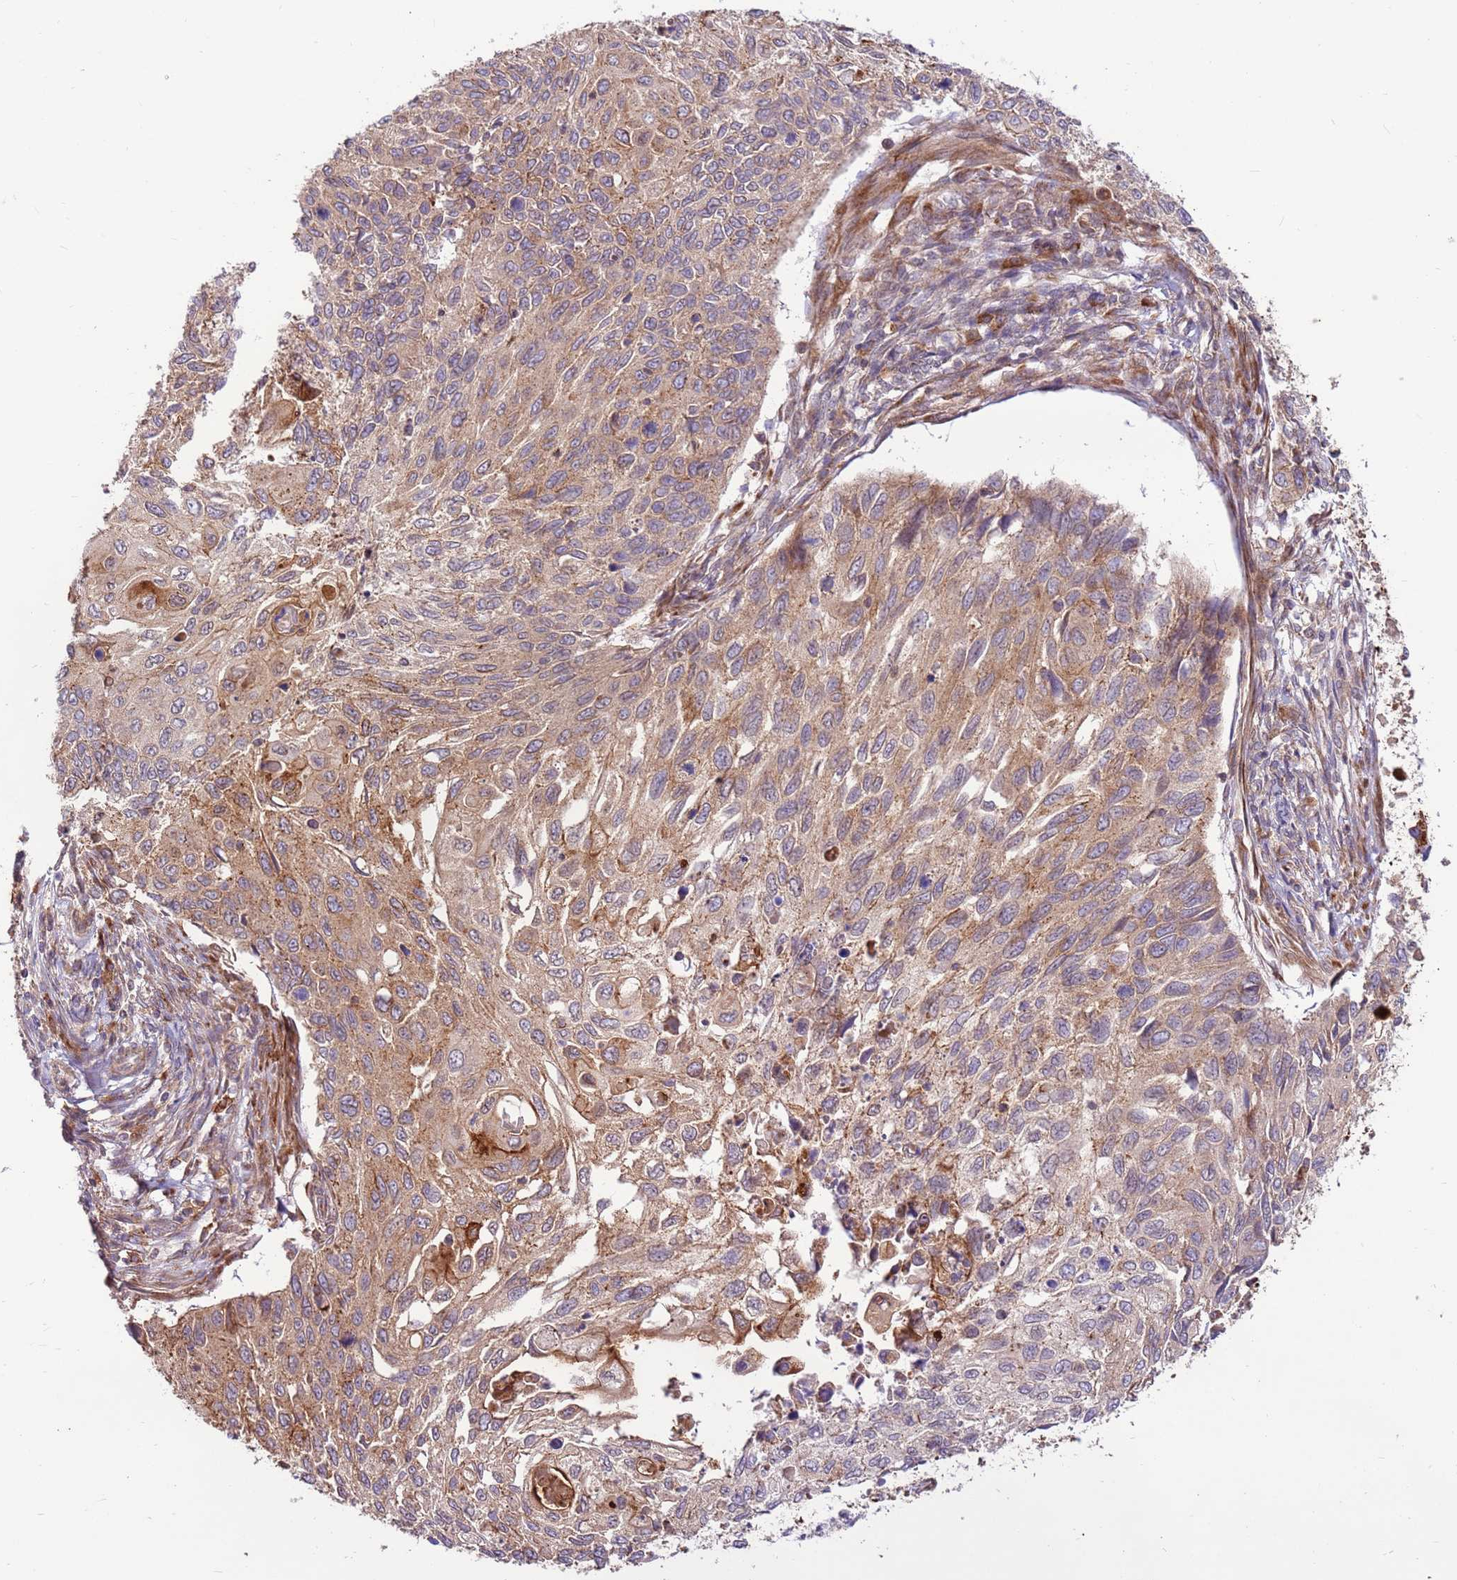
{"staining": {"intensity": "moderate", "quantity": ">75%", "location": "cytoplasmic/membranous"}, "tissue": "cervical cancer", "cell_type": "Tumor cells", "image_type": "cancer", "snomed": [{"axis": "morphology", "description": "Squamous cell carcinoma, NOS"}, {"axis": "topography", "description": "Cervix"}], "caption": "Human squamous cell carcinoma (cervical) stained with a brown dye displays moderate cytoplasmic/membranous positive expression in approximately >75% of tumor cells.", "gene": "DDX19B", "patient": {"sex": "female", "age": 70}}